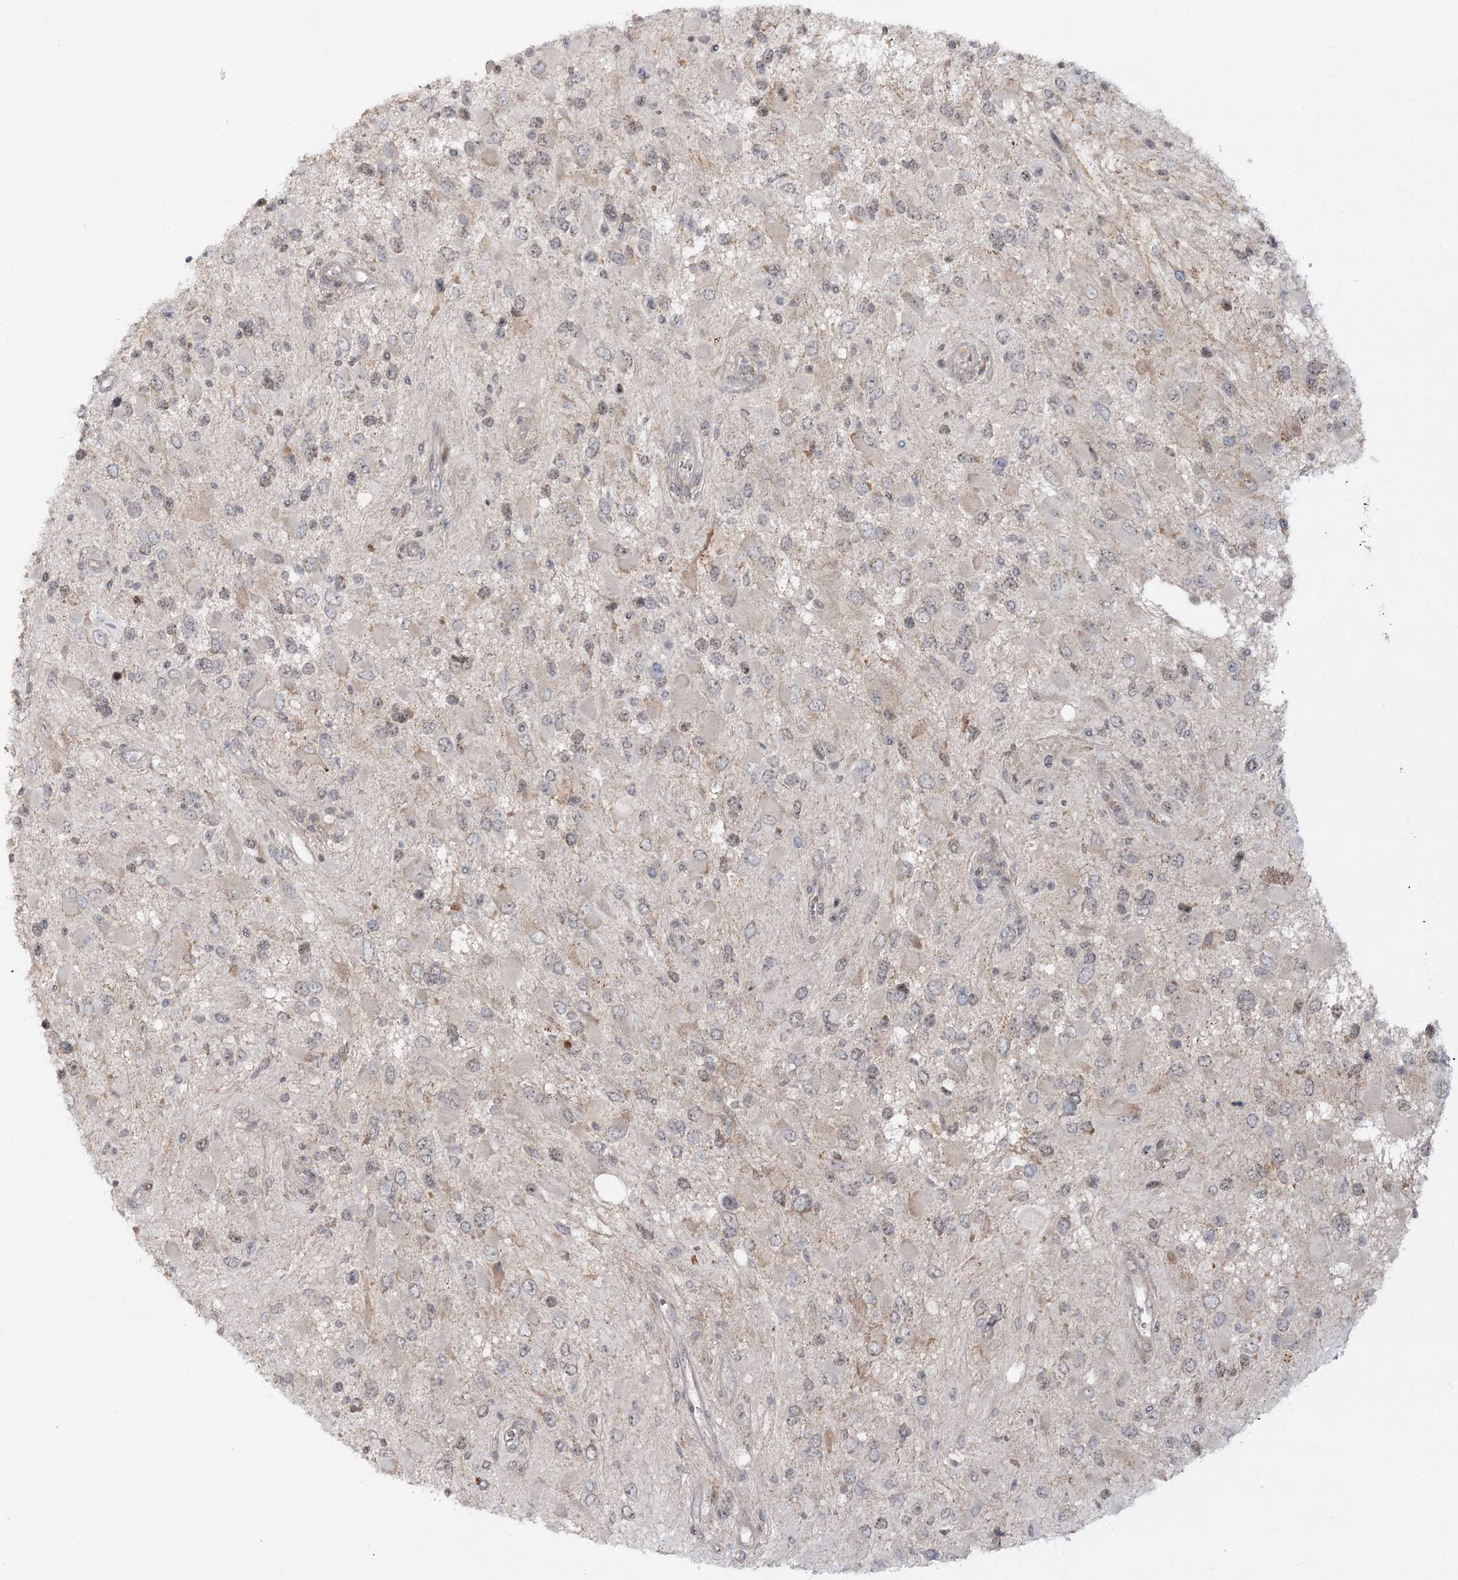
{"staining": {"intensity": "negative", "quantity": "none", "location": "none"}, "tissue": "glioma", "cell_type": "Tumor cells", "image_type": "cancer", "snomed": [{"axis": "morphology", "description": "Glioma, malignant, High grade"}, {"axis": "topography", "description": "Brain"}], "caption": "This is a image of immunohistochemistry staining of malignant high-grade glioma, which shows no expression in tumor cells.", "gene": "SH2D3A", "patient": {"sex": "male", "age": 53}}